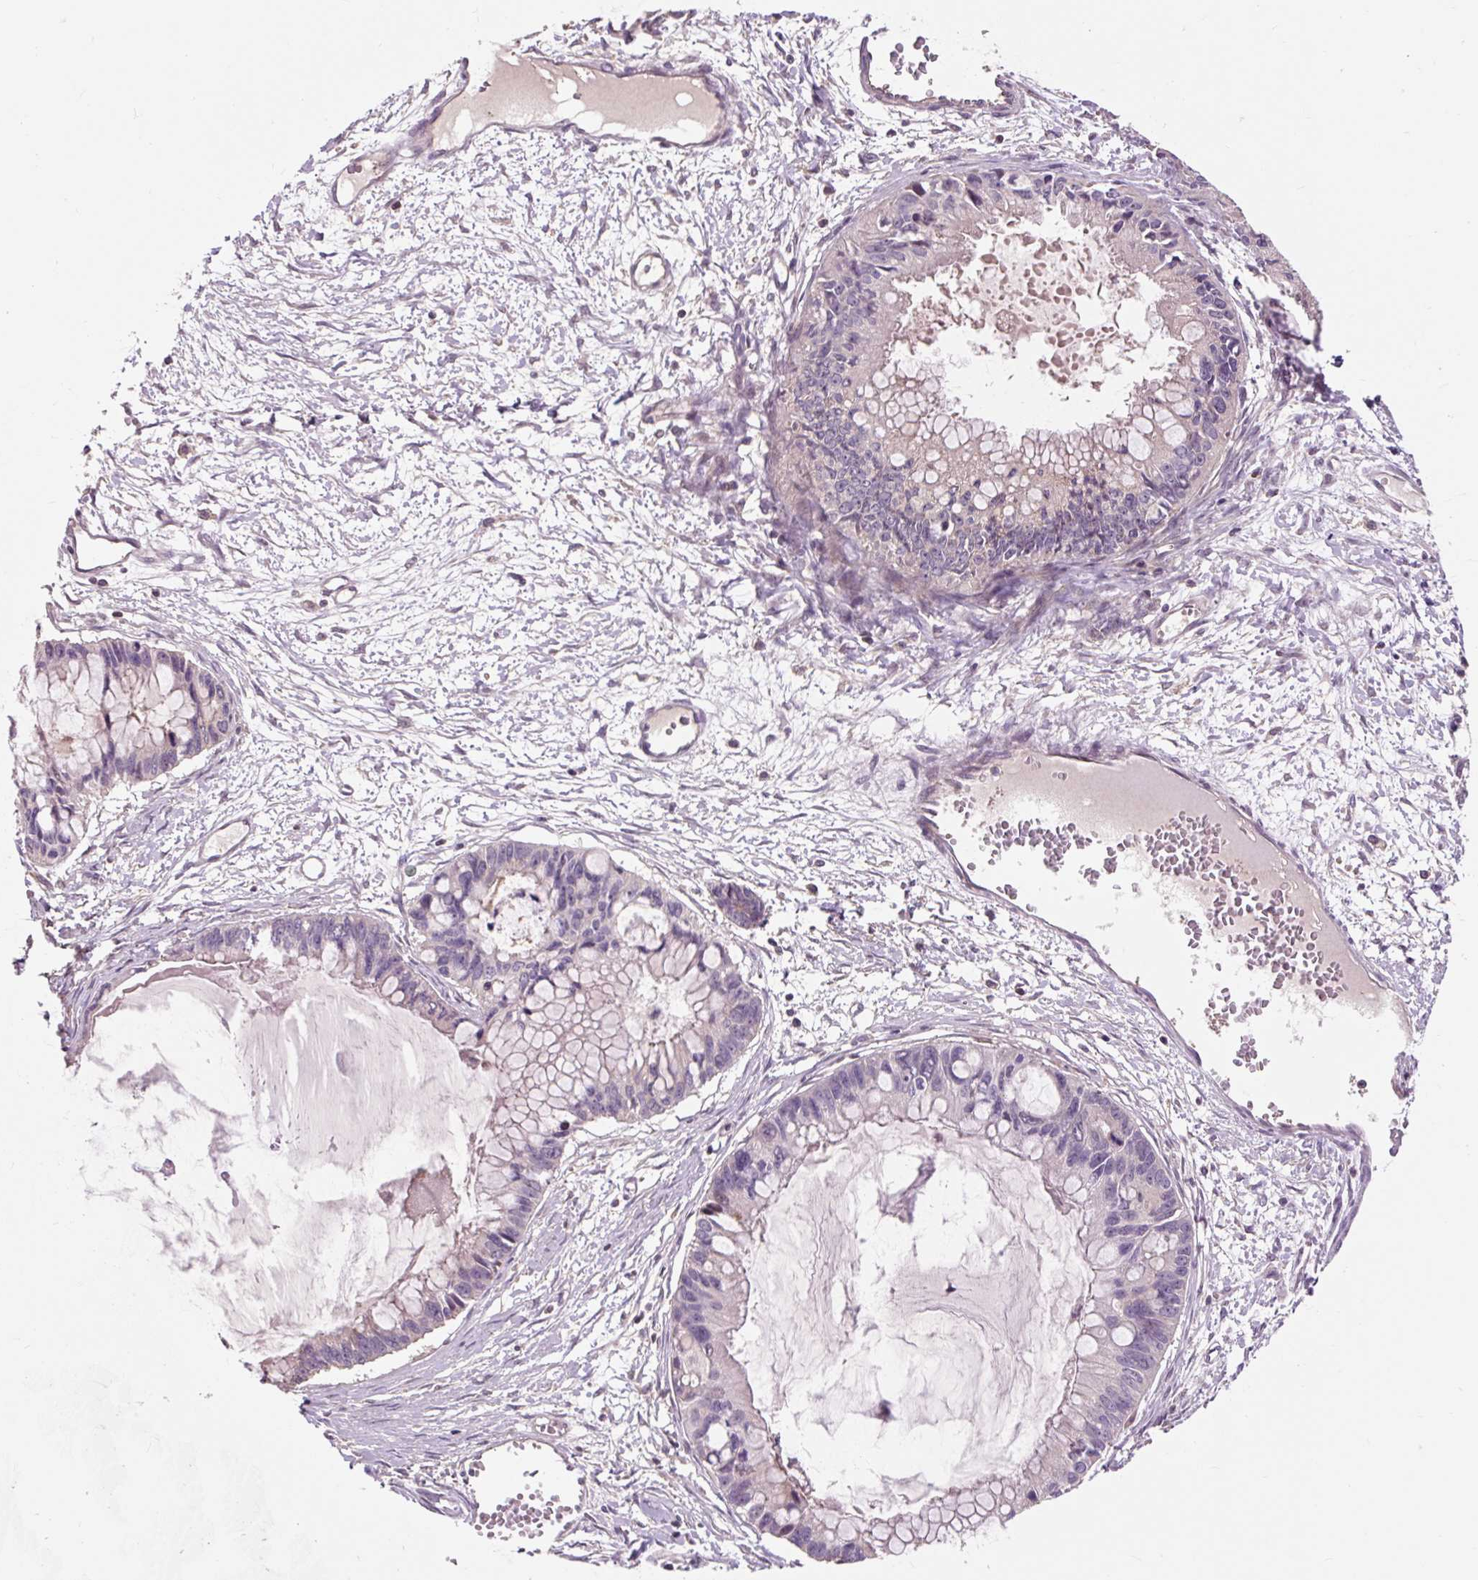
{"staining": {"intensity": "negative", "quantity": "none", "location": "none"}, "tissue": "ovarian cancer", "cell_type": "Tumor cells", "image_type": "cancer", "snomed": [{"axis": "morphology", "description": "Cystadenocarcinoma, mucinous, NOS"}, {"axis": "topography", "description": "Ovary"}], "caption": "This is a histopathology image of immunohistochemistry staining of mucinous cystadenocarcinoma (ovarian), which shows no staining in tumor cells. (DAB (3,3'-diaminobenzidine) IHC, high magnification).", "gene": "PRIMPOL", "patient": {"sex": "female", "age": 63}}